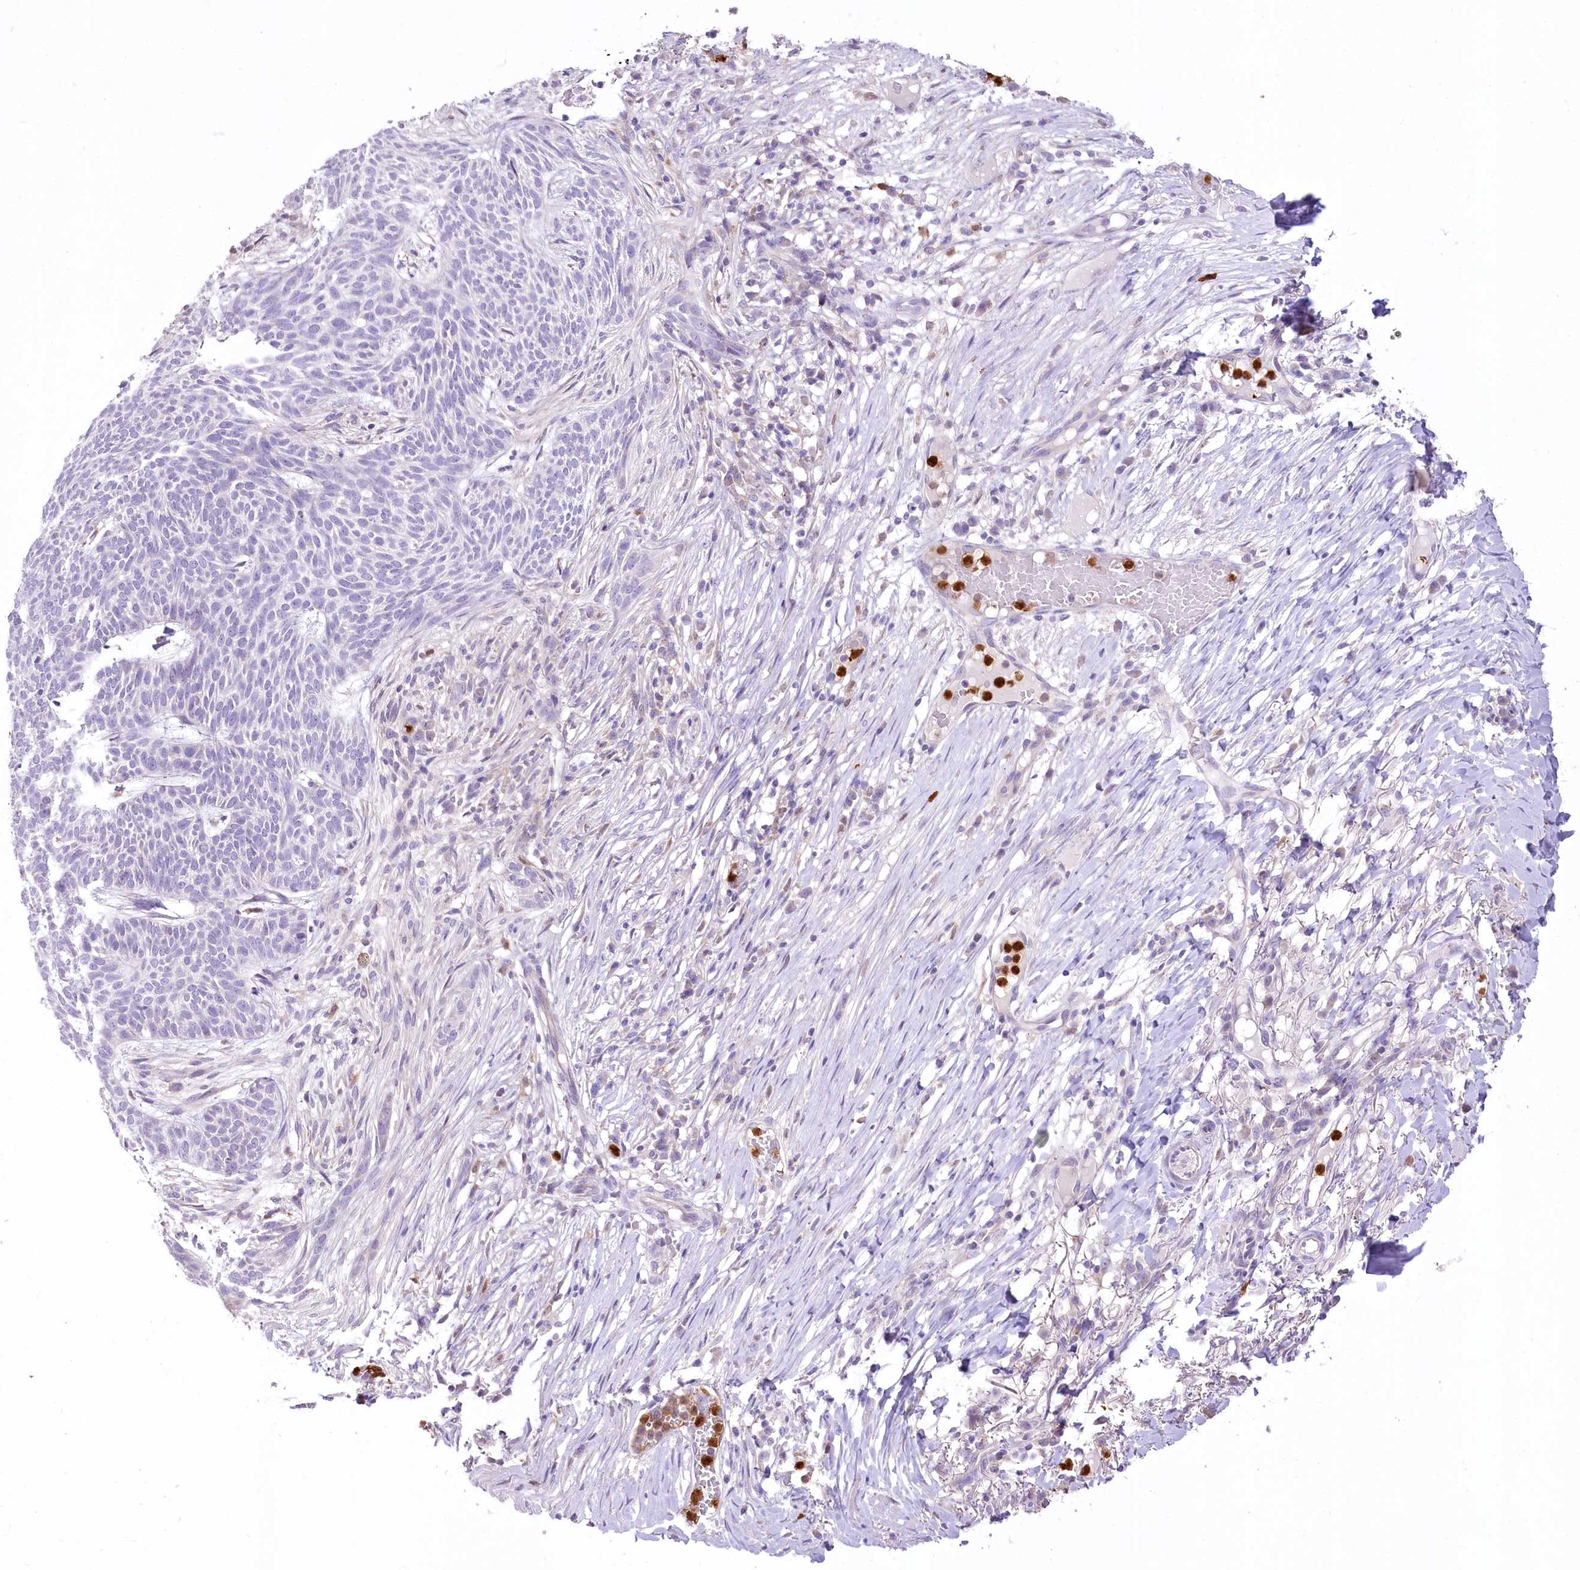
{"staining": {"intensity": "negative", "quantity": "none", "location": "none"}, "tissue": "skin cancer", "cell_type": "Tumor cells", "image_type": "cancer", "snomed": [{"axis": "morphology", "description": "Normal tissue, NOS"}, {"axis": "morphology", "description": "Basal cell carcinoma"}, {"axis": "topography", "description": "Skin"}], "caption": "Tumor cells show no significant positivity in skin basal cell carcinoma.", "gene": "DPYD", "patient": {"sex": "male", "age": 64}}